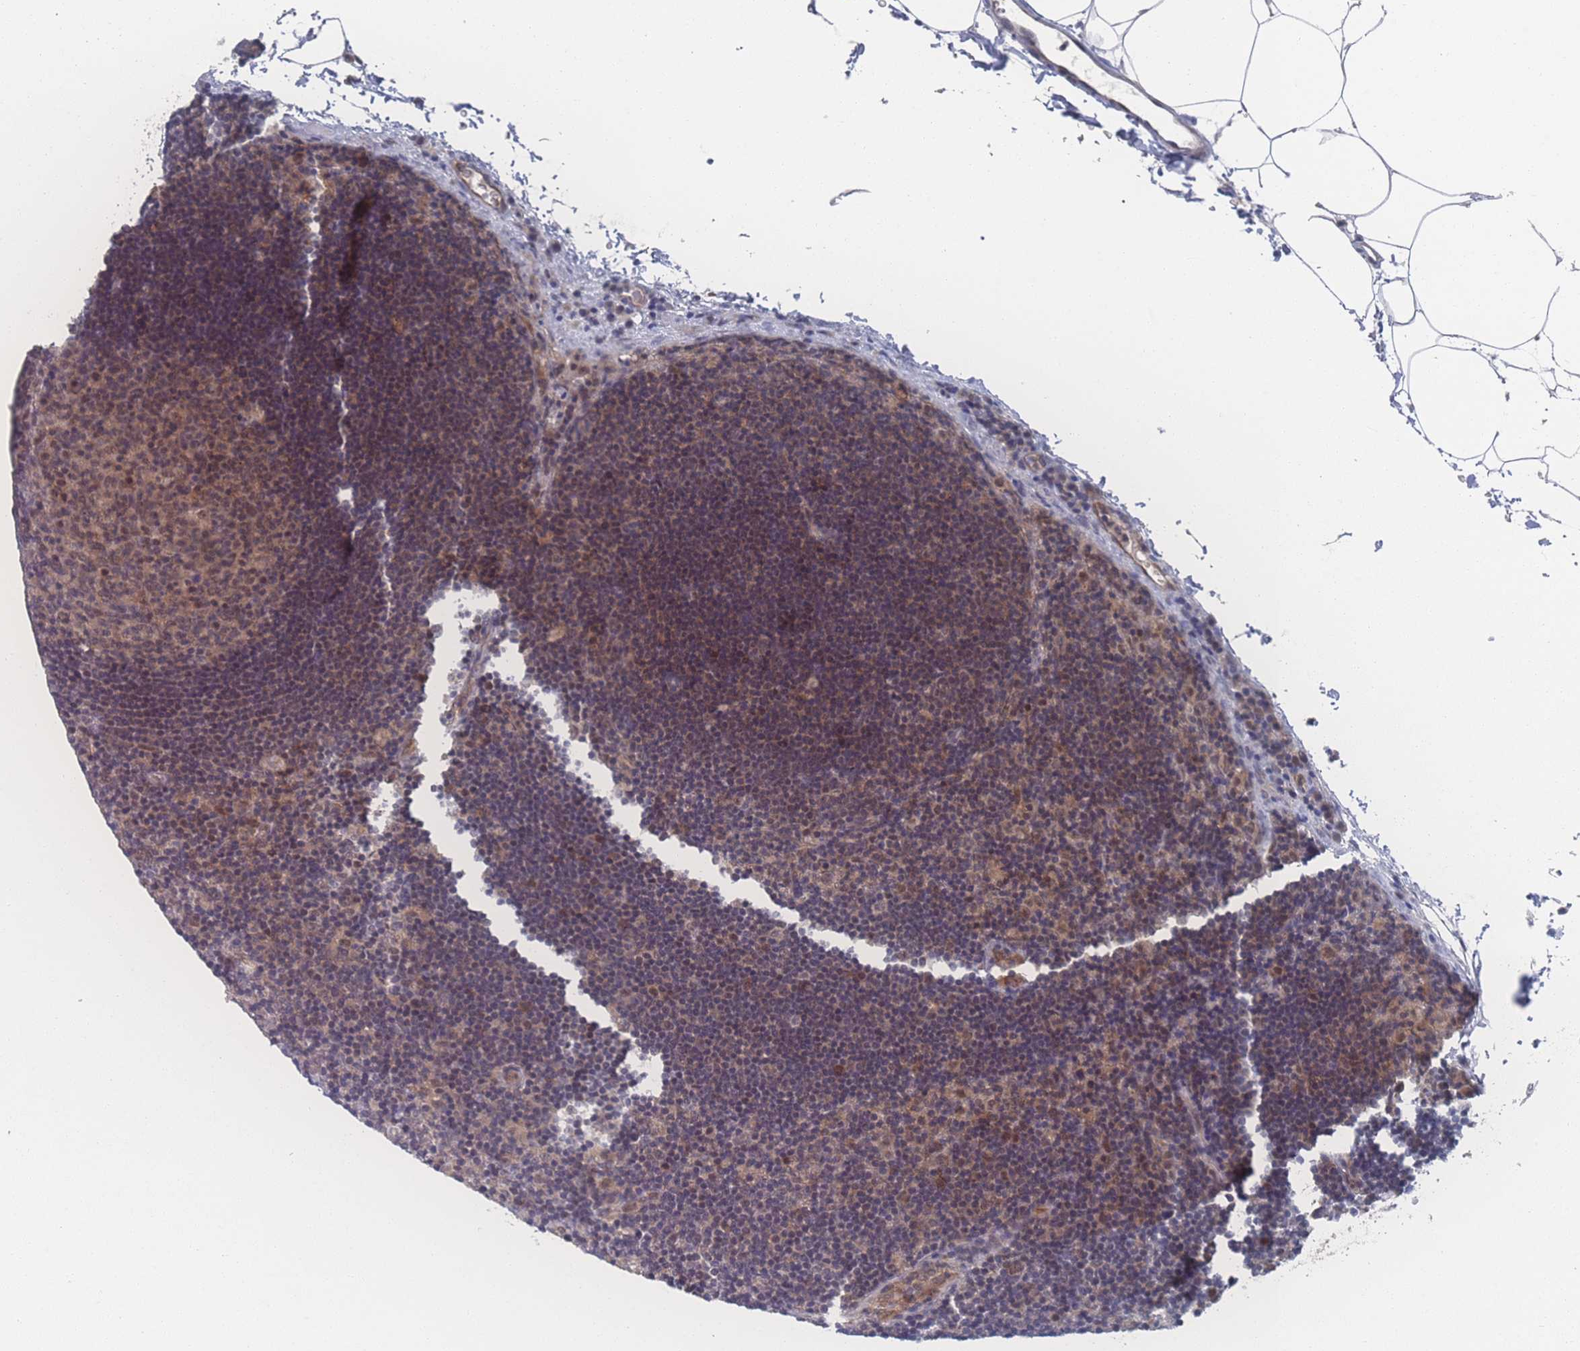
{"staining": {"intensity": "weak", "quantity": "<25%", "location": "nuclear"}, "tissue": "lymph node", "cell_type": "Germinal center cells", "image_type": "normal", "snomed": [{"axis": "morphology", "description": "Normal tissue, NOS"}, {"axis": "topography", "description": "Lymph node"}], "caption": "Lymph node stained for a protein using immunohistochemistry reveals no expression germinal center cells.", "gene": "NBEAL1", "patient": {"sex": "male", "age": 62}}